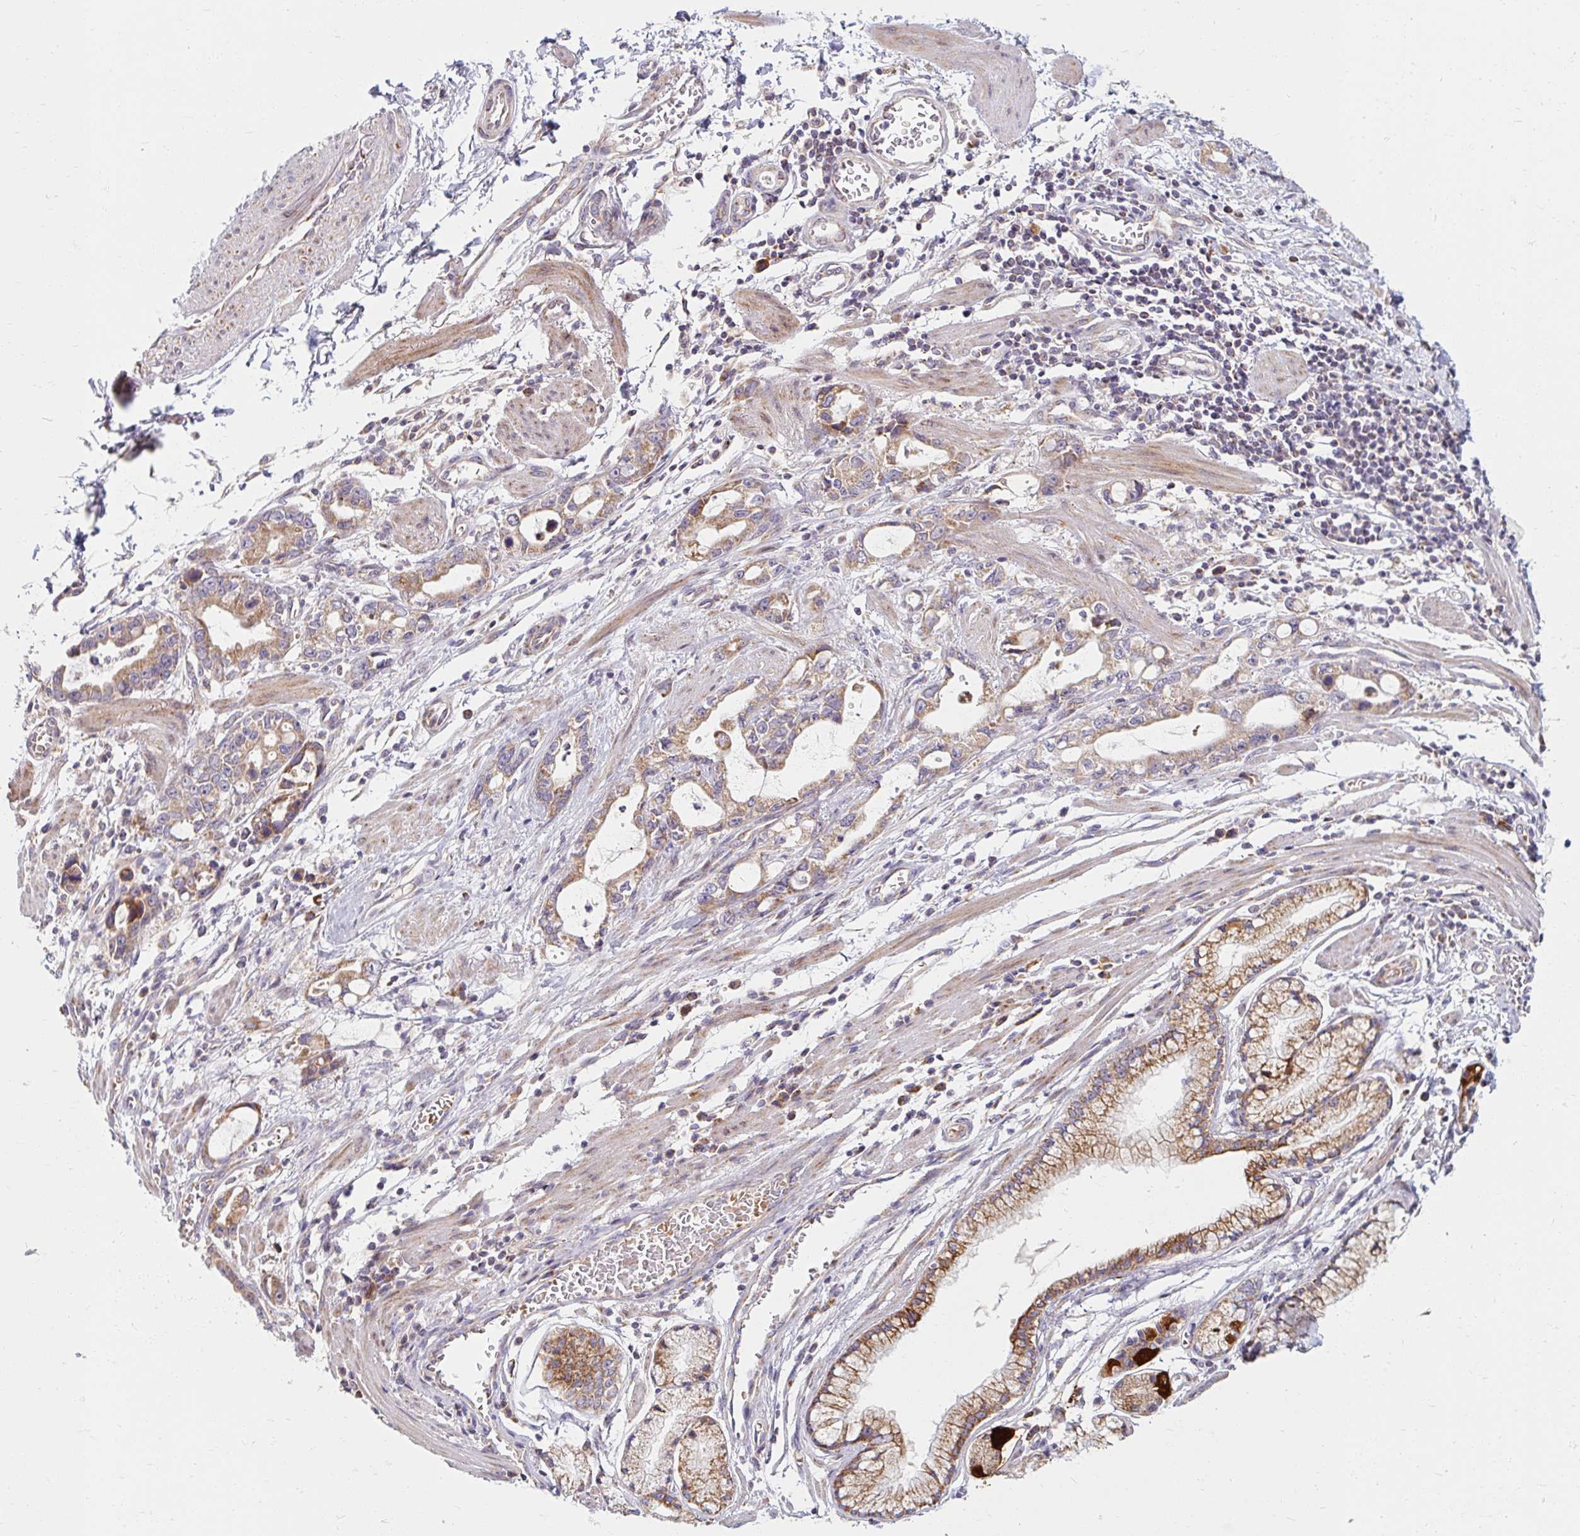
{"staining": {"intensity": "moderate", "quantity": ">75%", "location": "cytoplasmic/membranous"}, "tissue": "stomach cancer", "cell_type": "Tumor cells", "image_type": "cancer", "snomed": [{"axis": "morphology", "description": "Adenocarcinoma, NOS"}, {"axis": "topography", "description": "Stomach"}], "caption": "Immunohistochemistry (IHC) micrograph of human stomach adenocarcinoma stained for a protein (brown), which shows medium levels of moderate cytoplasmic/membranous expression in about >75% of tumor cells.", "gene": "SKP2", "patient": {"sex": "male", "age": 55}}